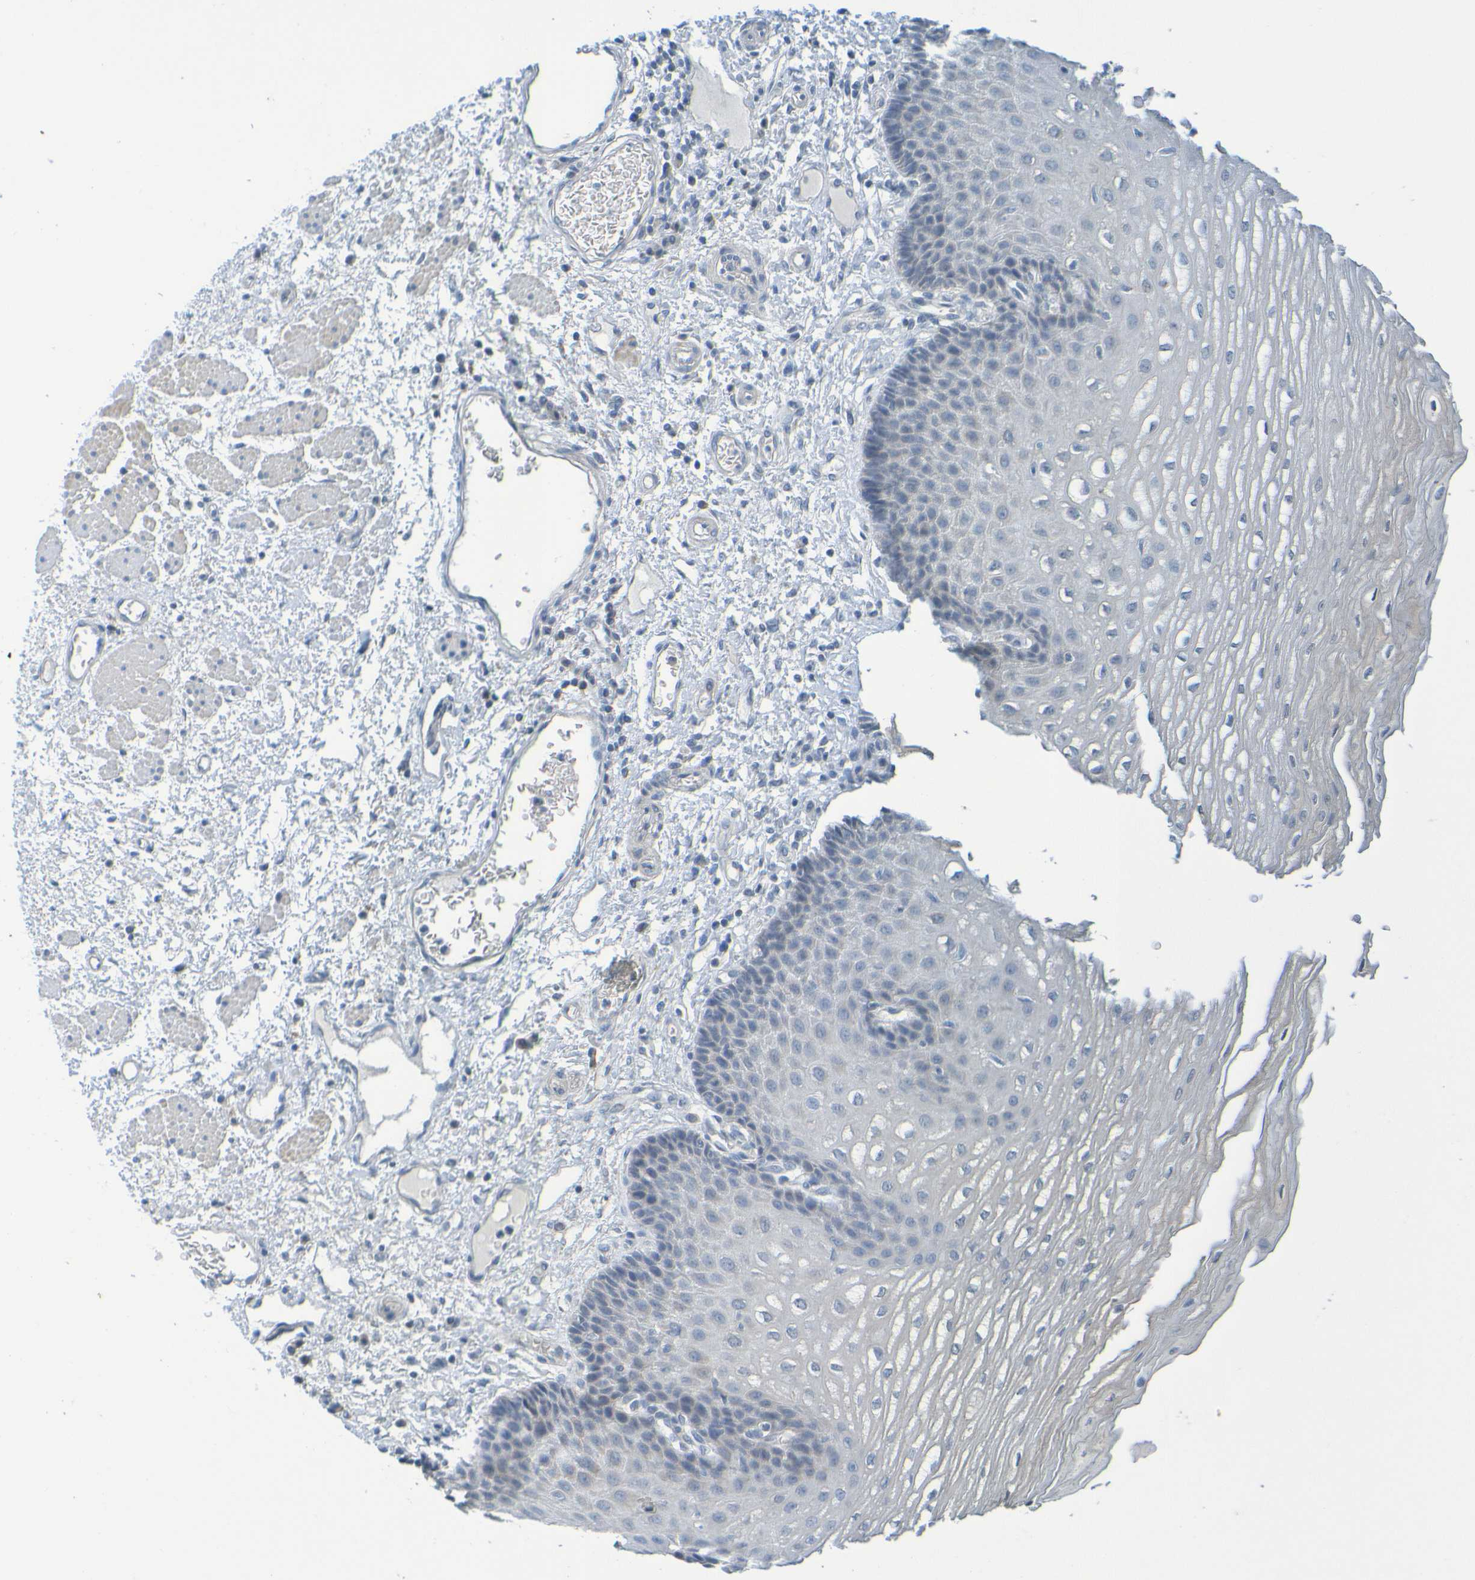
{"staining": {"intensity": "negative", "quantity": "none", "location": "none"}, "tissue": "esophagus", "cell_type": "Squamous epithelial cells", "image_type": "normal", "snomed": [{"axis": "morphology", "description": "Normal tissue, NOS"}, {"axis": "topography", "description": "Esophagus"}], "caption": "IHC micrograph of benign esophagus: esophagus stained with DAB exhibits no significant protein staining in squamous epithelial cells.", "gene": "CYP4F2", "patient": {"sex": "male", "age": 54}}